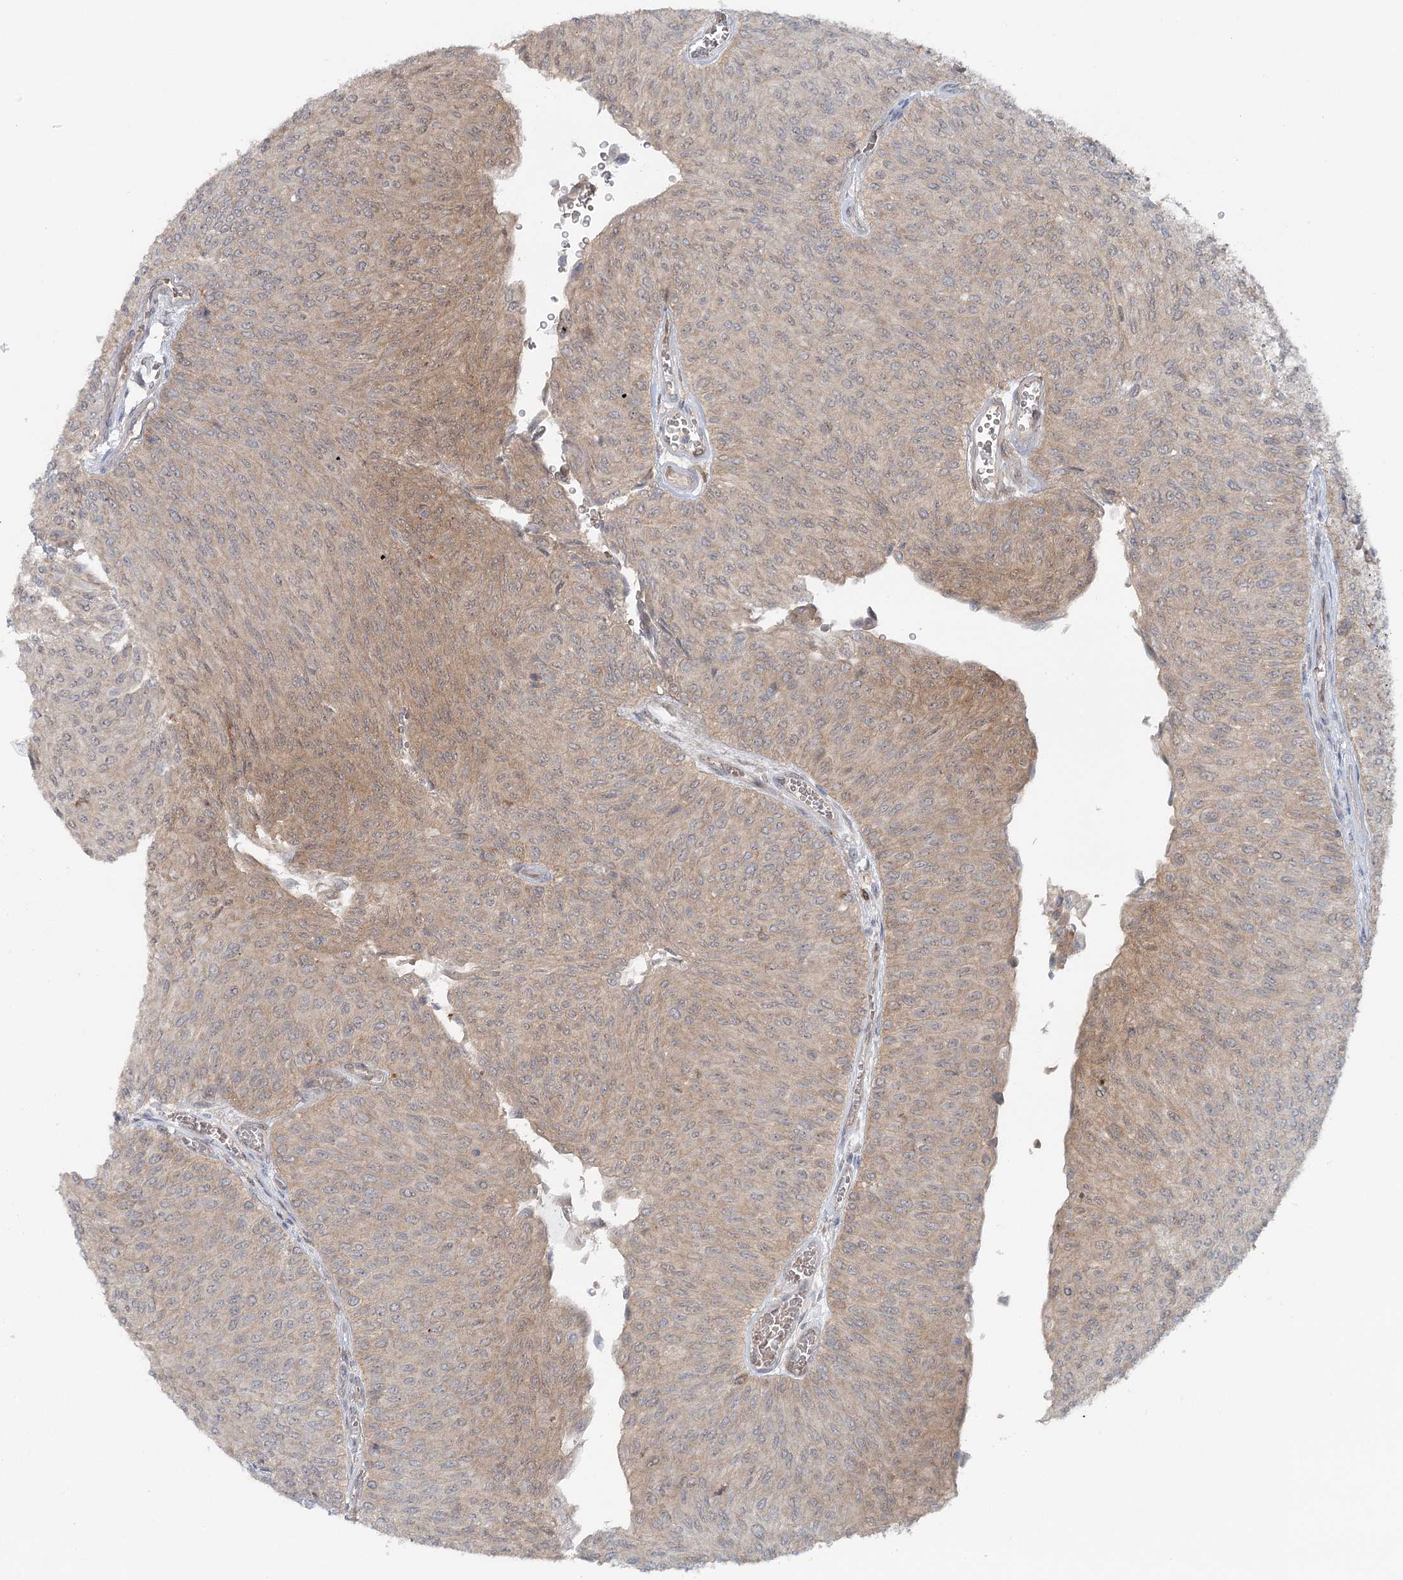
{"staining": {"intensity": "weak", "quantity": "25%-75%", "location": "cytoplasmic/membranous"}, "tissue": "urothelial cancer", "cell_type": "Tumor cells", "image_type": "cancer", "snomed": [{"axis": "morphology", "description": "Urothelial carcinoma, Low grade"}, {"axis": "topography", "description": "Urinary bladder"}], "caption": "This micrograph reveals IHC staining of low-grade urothelial carcinoma, with low weak cytoplasmic/membranous staining in about 25%-75% of tumor cells.", "gene": "GBE1", "patient": {"sex": "male", "age": 78}}